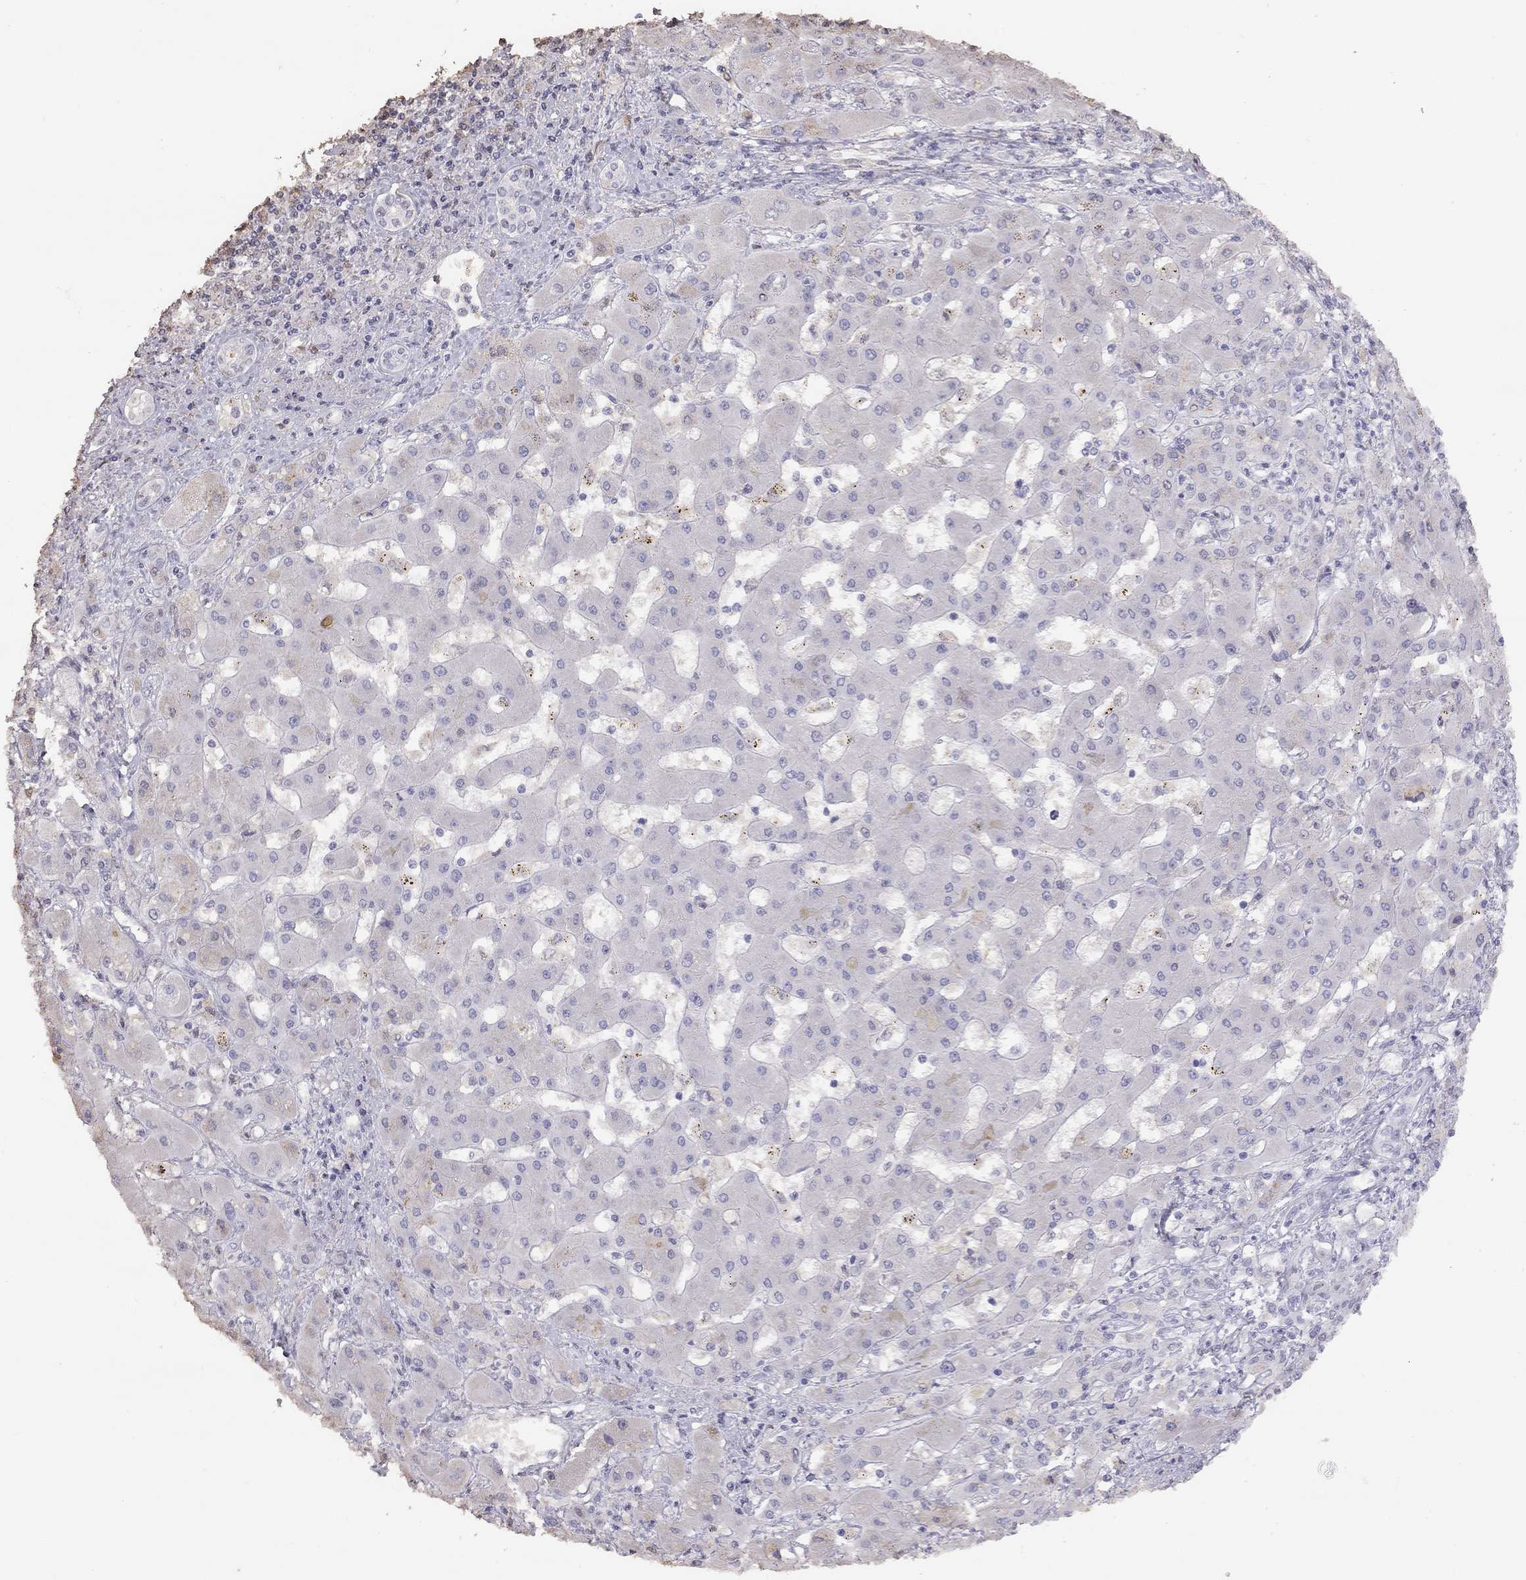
{"staining": {"intensity": "negative", "quantity": "none", "location": "none"}, "tissue": "liver cancer", "cell_type": "Tumor cells", "image_type": "cancer", "snomed": [{"axis": "morphology", "description": "Cholangiocarcinoma"}, {"axis": "topography", "description": "Liver"}], "caption": "Liver cancer was stained to show a protein in brown. There is no significant staining in tumor cells. (Brightfield microscopy of DAB (3,3'-diaminobenzidine) immunohistochemistry (IHC) at high magnification).", "gene": "SUN3", "patient": {"sex": "male", "age": 67}}